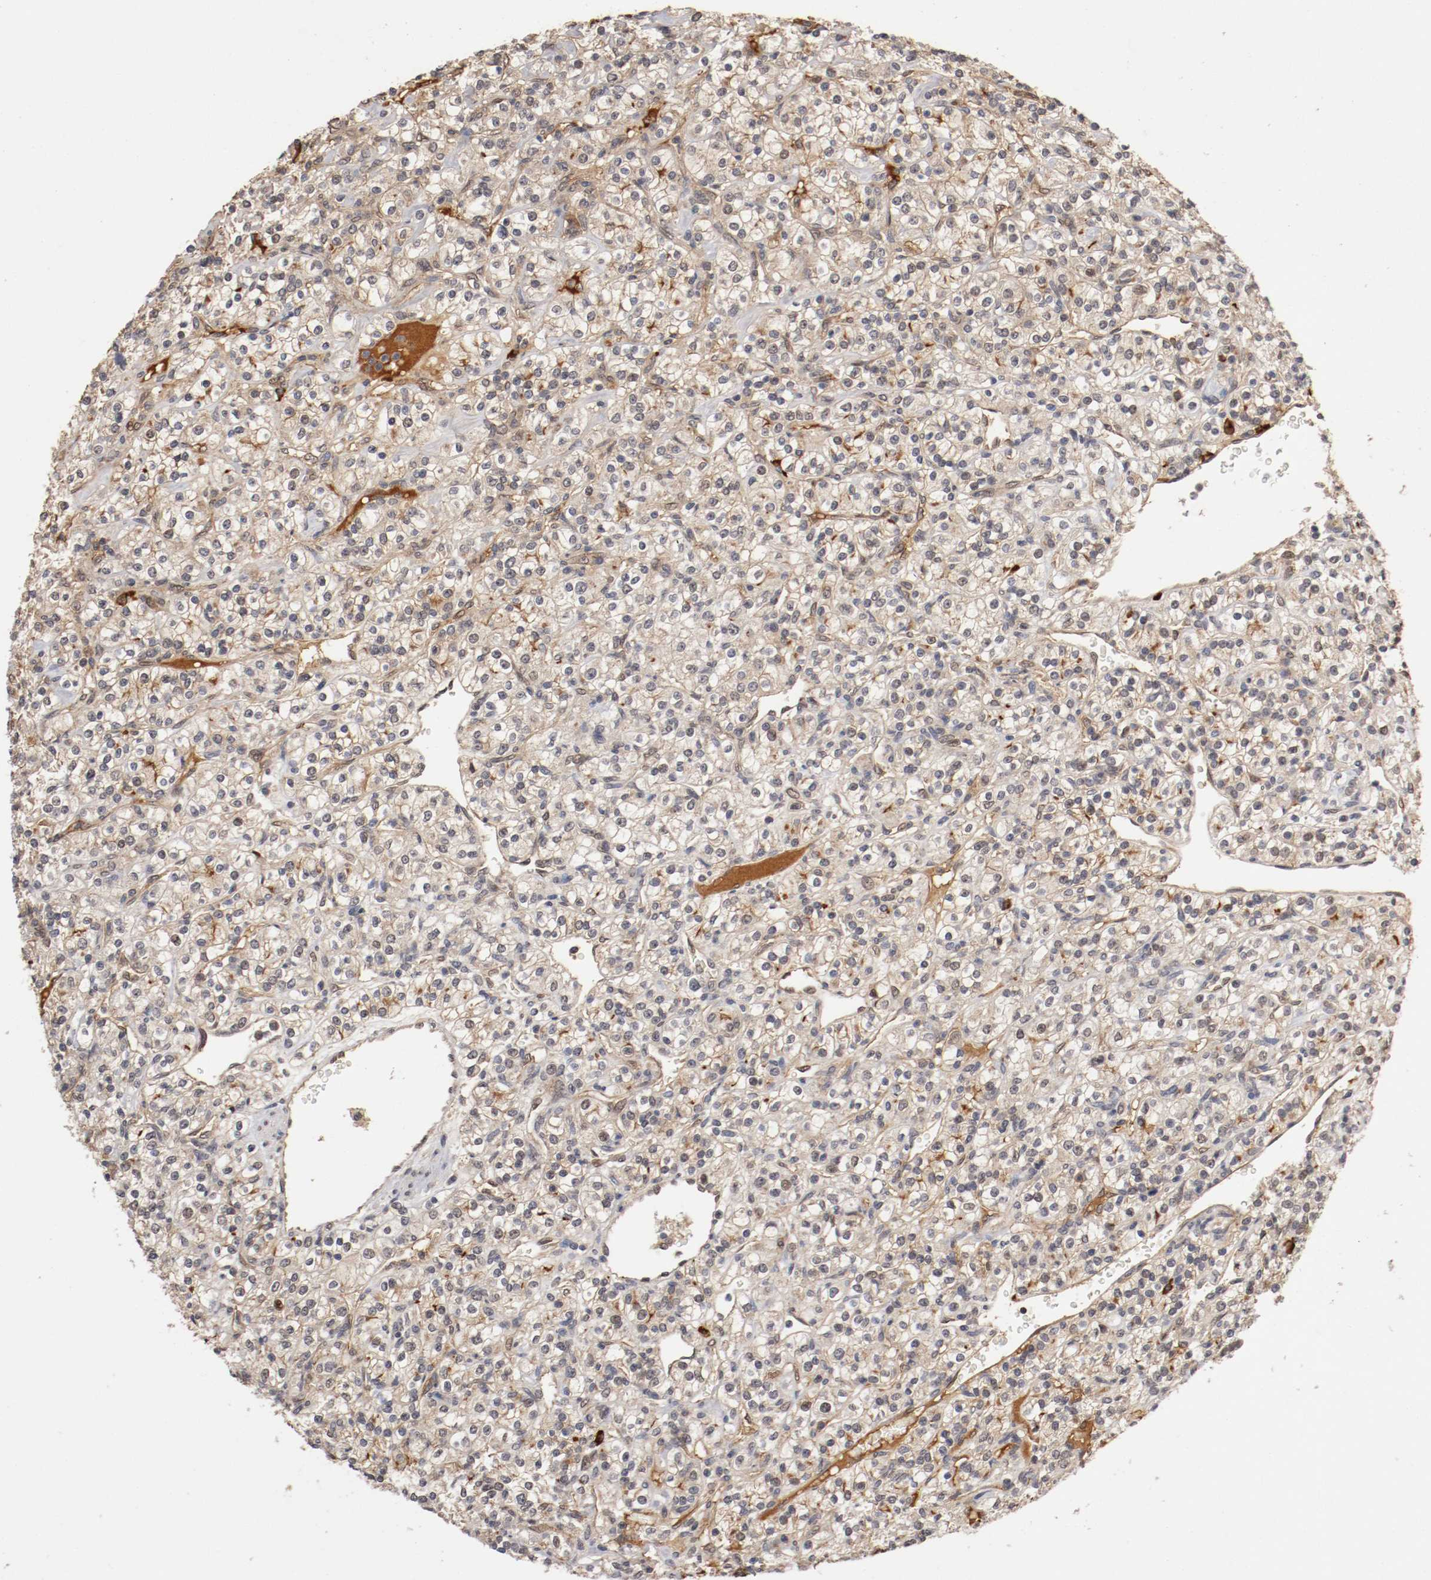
{"staining": {"intensity": "weak", "quantity": ">75%", "location": "cytoplasmic/membranous"}, "tissue": "renal cancer", "cell_type": "Tumor cells", "image_type": "cancer", "snomed": [{"axis": "morphology", "description": "Adenocarcinoma, NOS"}, {"axis": "topography", "description": "Kidney"}], "caption": "DAB (3,3'-diaminobenzidine) immunohistochemical staining of human renal cancer reveals weak cytoplasmic/membranous protein positivity in about >75% of tumor cells. Nuclei are stained in blue.", "gene": "DNMT3B", "patient": {"sex": "male", "age": 77}}